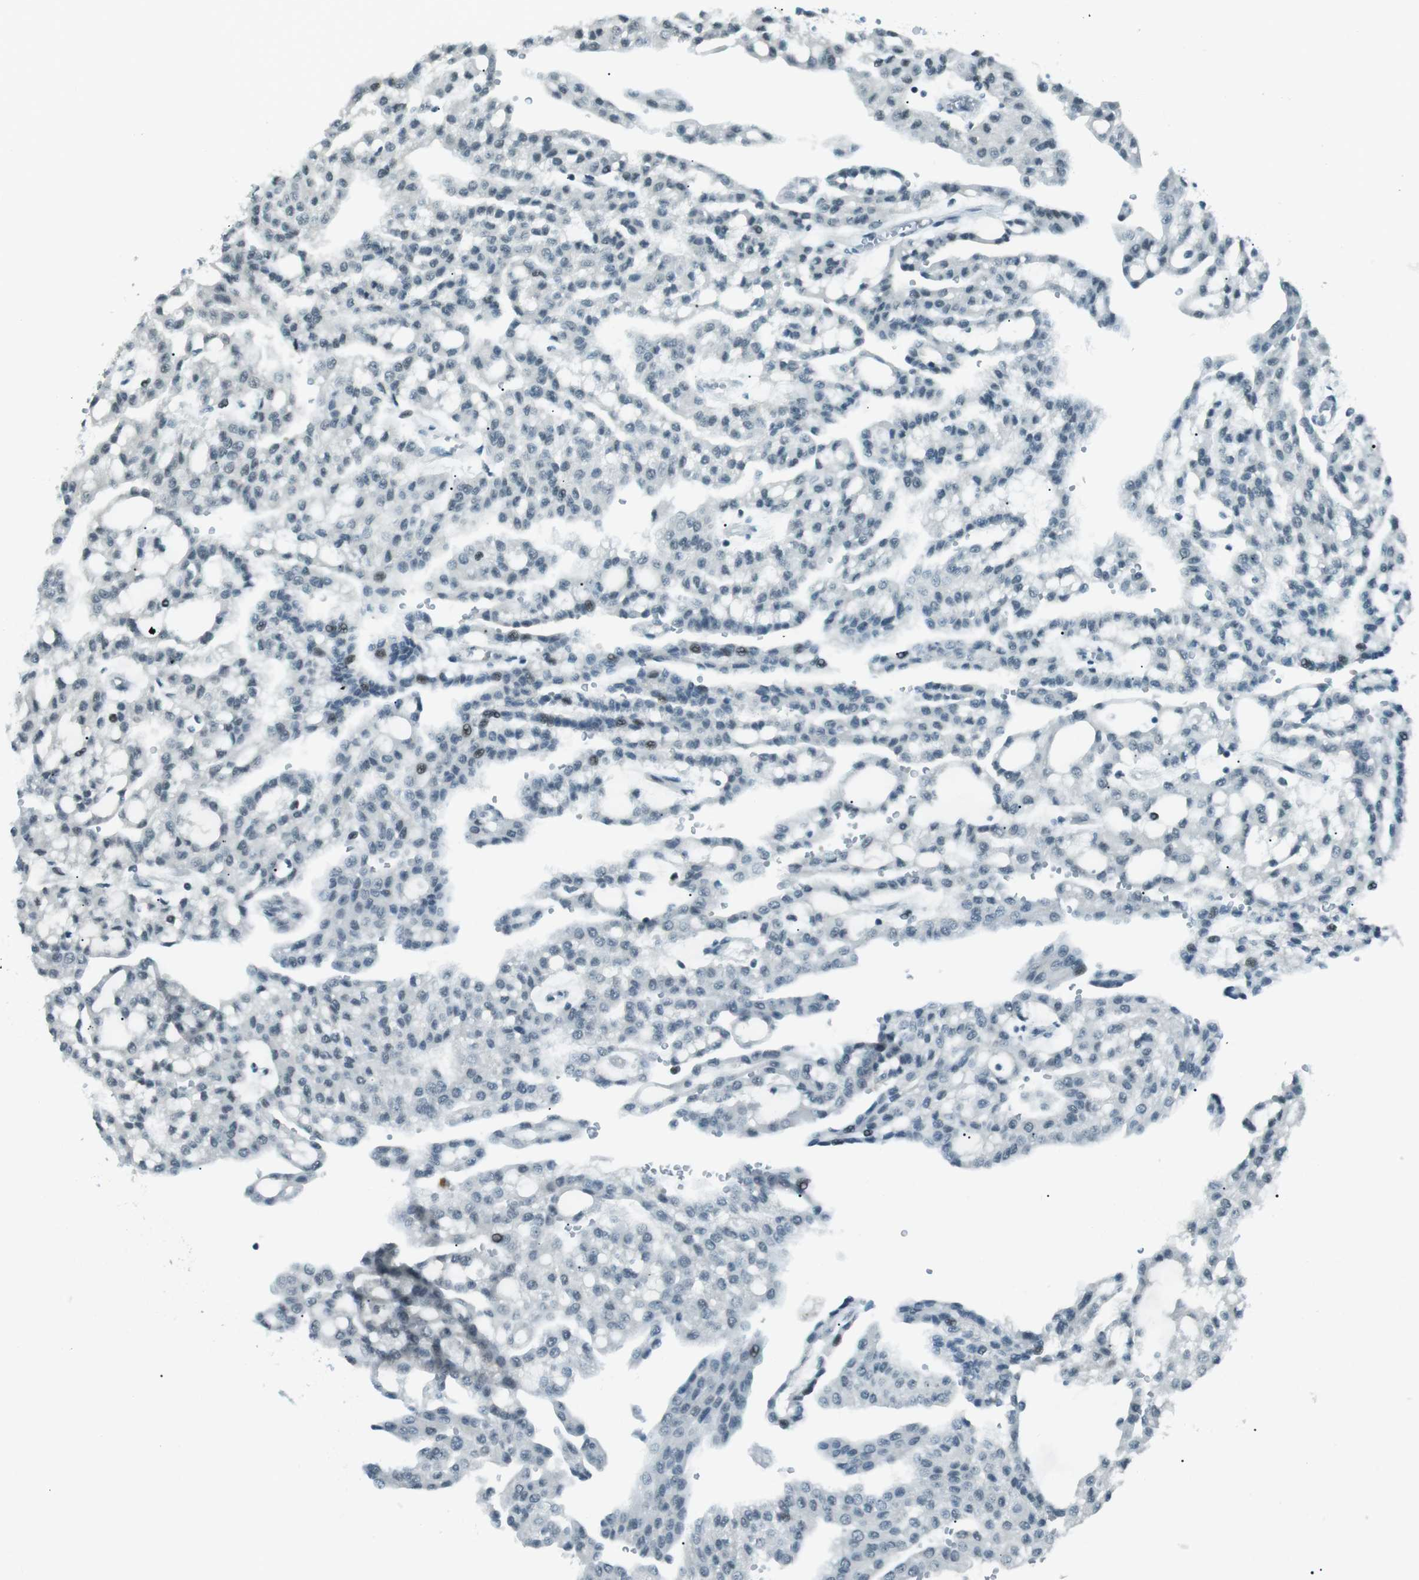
{"staining": {"intensity": "moderate", "quantity": "<25%", "location": "nuclear"}, "tissue": "renal cancer", "cell_type": "Tumor cells", "image_type": "cancer", "snomed": [{"axis": "morphology", "description": "Adenocarcinoma, NOS"}, {"axis": "topography", "description": "Kidney"}], "caption": "Renal cancer (adenocarcinoma) stained with DAB (3,3'-diaminobenzidine) immunohistochemistry (IHC) exhibits low levels of moderate nuclear expression in about <25% of tumor cells.", "gene": "PJA1", "patient": {"sex": "male", "age": 63}}